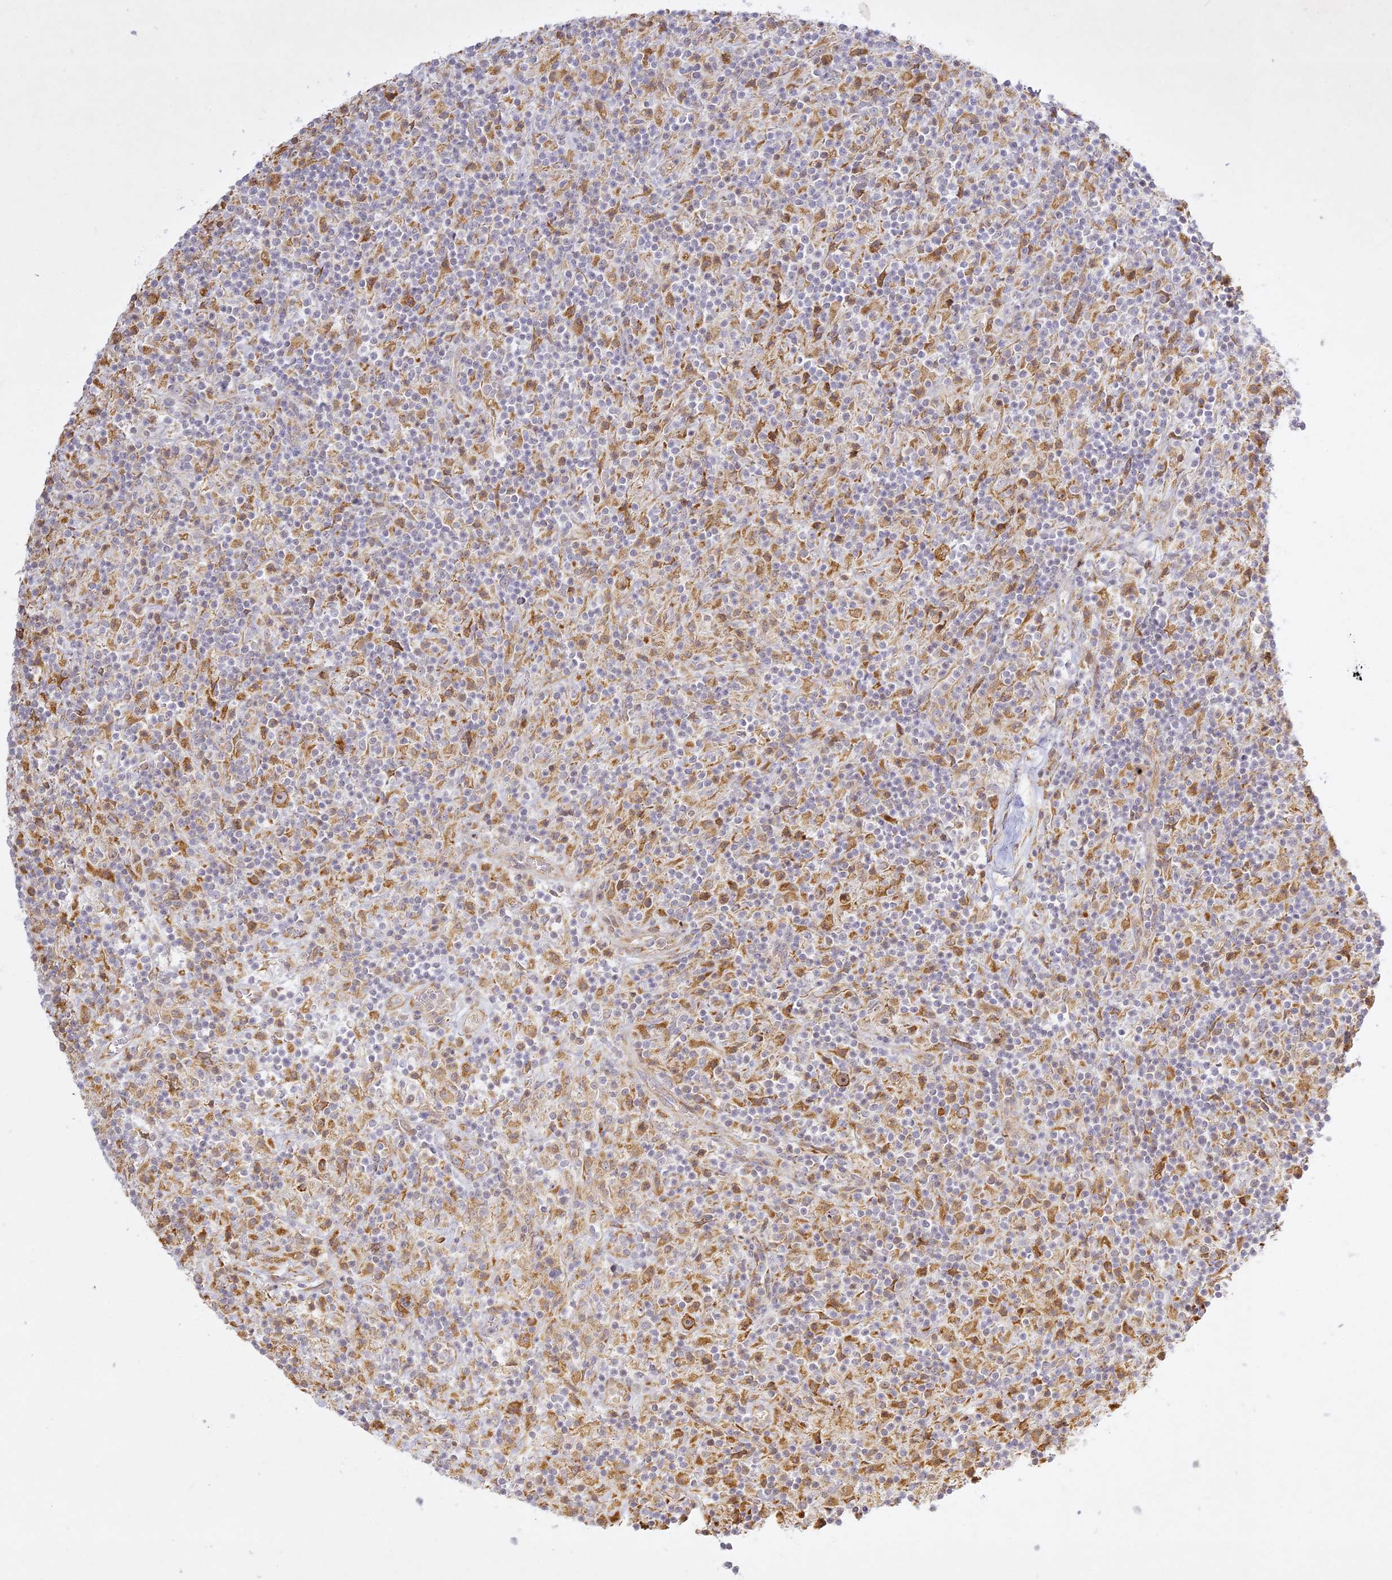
{"staining": {"intensity": "moderate", "quantity": ">75%", "location": "cytoplasmic/membranous"}, "tissue": "lymphoma", "cell_type": "Tumor cells", "image_type": "cancer", "snomed": [{"axis": "morphology", "description": "Hodgkin's disease, NOS"}, {"axis": "topography", "description": "Lymph node"}], "caption": "Immunohistochemistry photomicrograph of neoplastic tissue: human lymphoma stained using IHC exhibits medium levels of moderate protein expression localized specifically in the cytoplasmic/membranous of tumor cells, appearing as a cytoplasmic/membranous brown color.", "gene": "SLC30A5", "patient": {"sex": "male", "age": 70}}